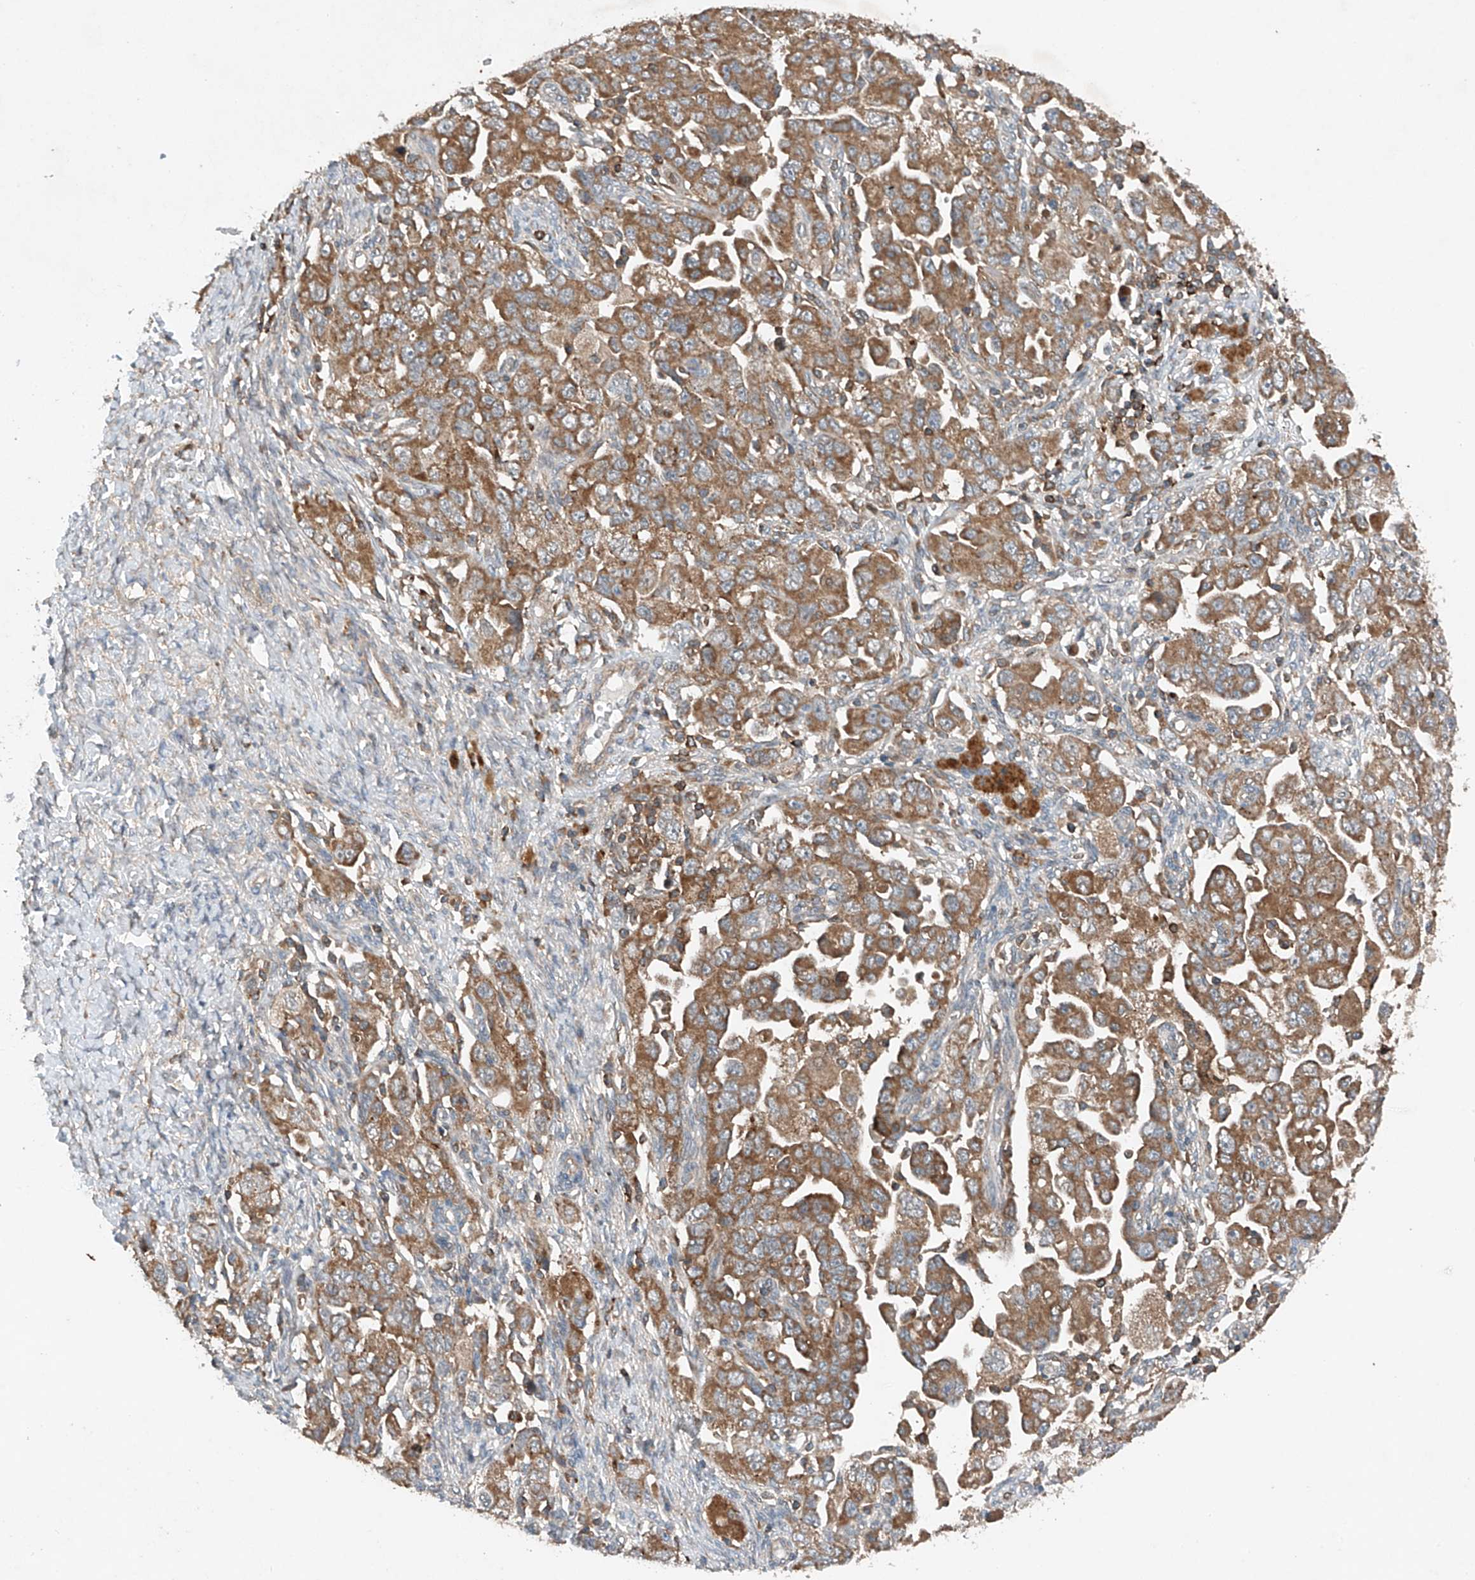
{"staining": {"intensity": "moderate", "quantity": ">75%", "location": "cytoplasmic/membranous"}, "tissue": "ovarian cancer", "cell_type": "Tumor cells", "image_type": "cancer", "snomed": [{"axis": "morphology", "description": "Carcinoma, NOS"}, {"axis": "morphology", "description": "Cystadenocarcinoma, serous, NOS"}, {"axis": "topography", "description": "Ovary"}], "caption": "Tumor cells reveal medium levels of moderate cytoplasmic/membranous positivity in approximately >75% of cells in carcinoma (ovarian).", "gene": "CEP85L", "patient": {"sex": "female", "age": 69}}